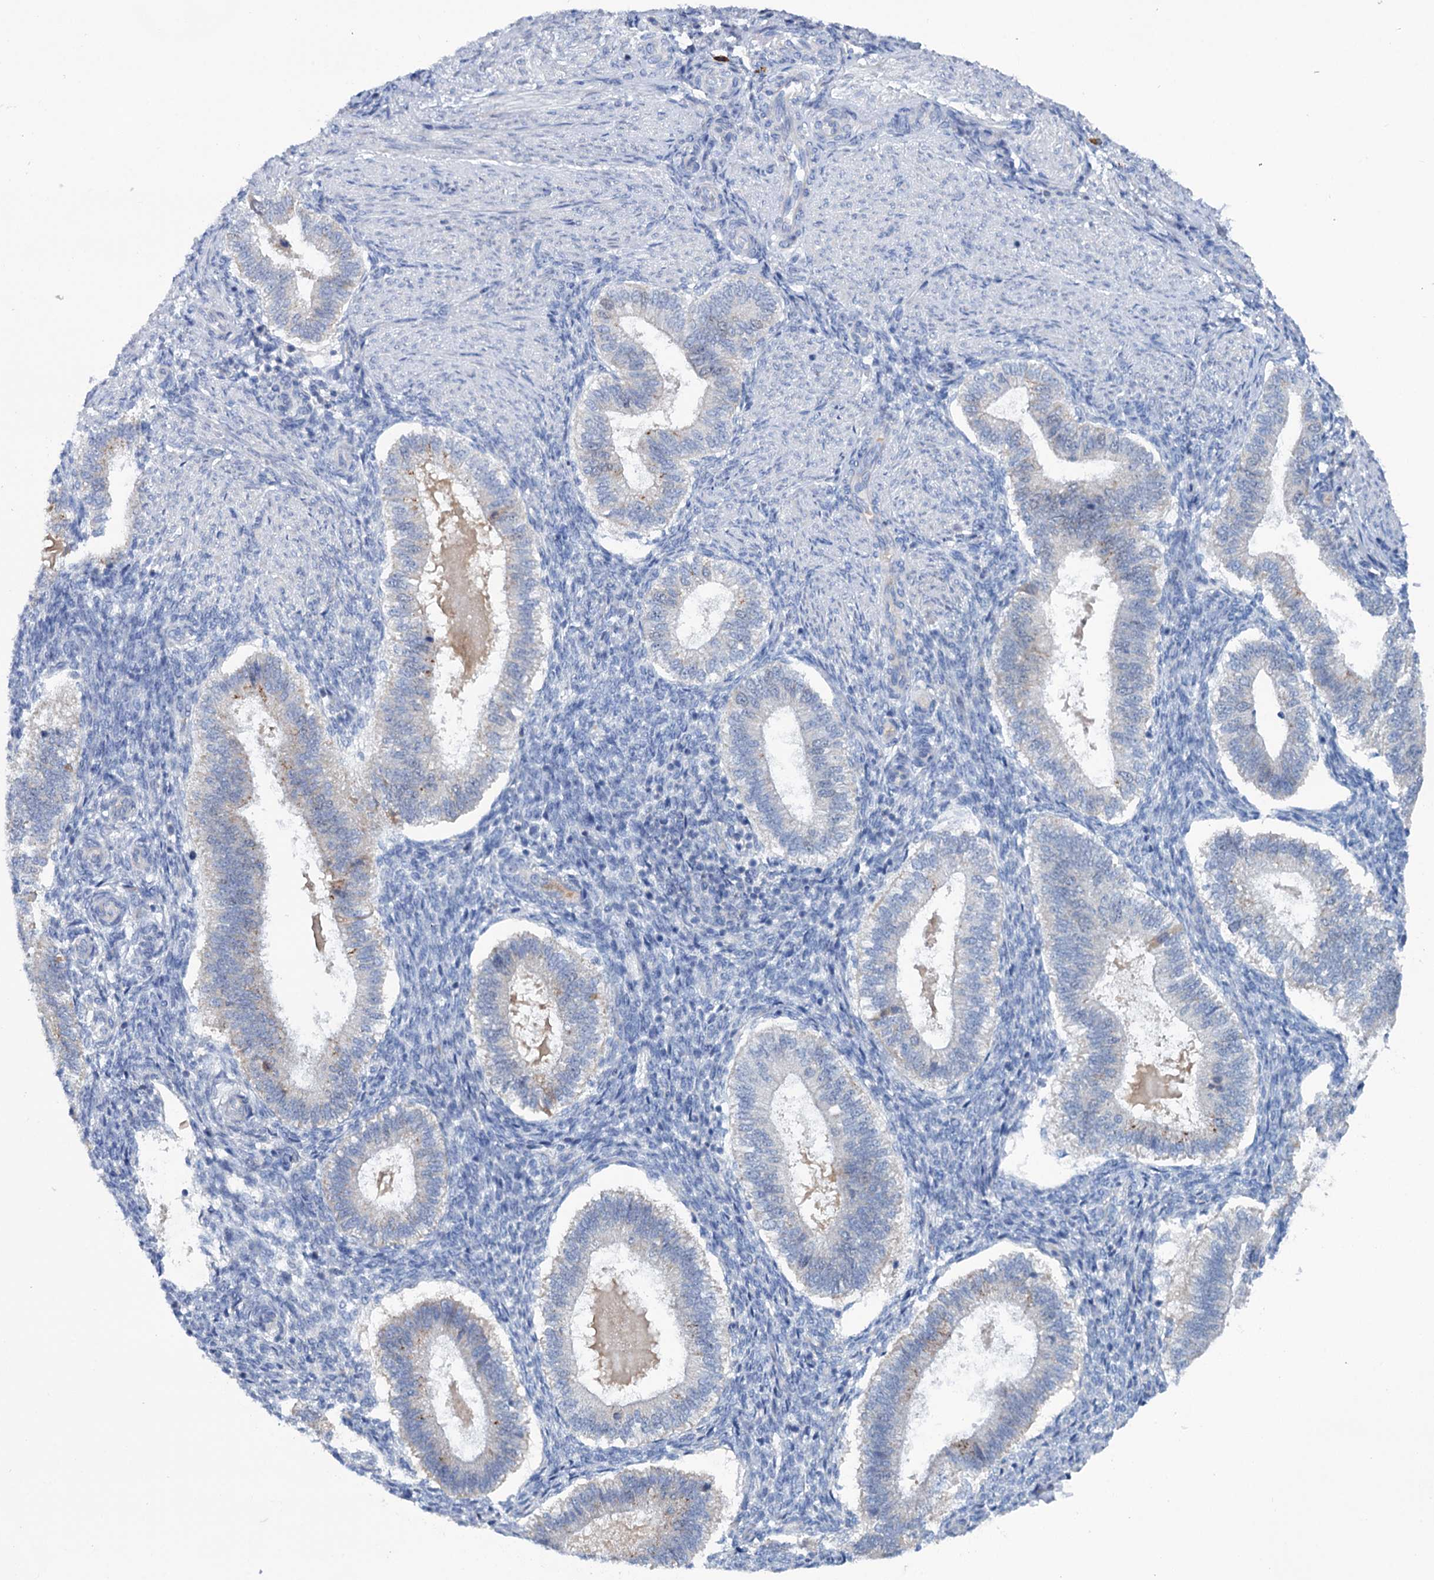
{"staining": {"intensity": "moderate", "quantity": "<25%", "location": "nuclear"}, "tissue": "endometrium", "cell_type": "Cells in endometrial stroma", "image_type": "normal", "snomed": [{"axis": "morphology", "description": "Normal tissue, NOS"}, {"axis": "topography", "description": "Endometrium"}], "caption": "This is an image of immunohistochemistry (IHC) staining of unremarkable endometrium, which shows moderate positivity in the nuclear of cells in endometrial stroma.", "gene": "FAM111B", "patient": {"sex": "female", "age": 25}}